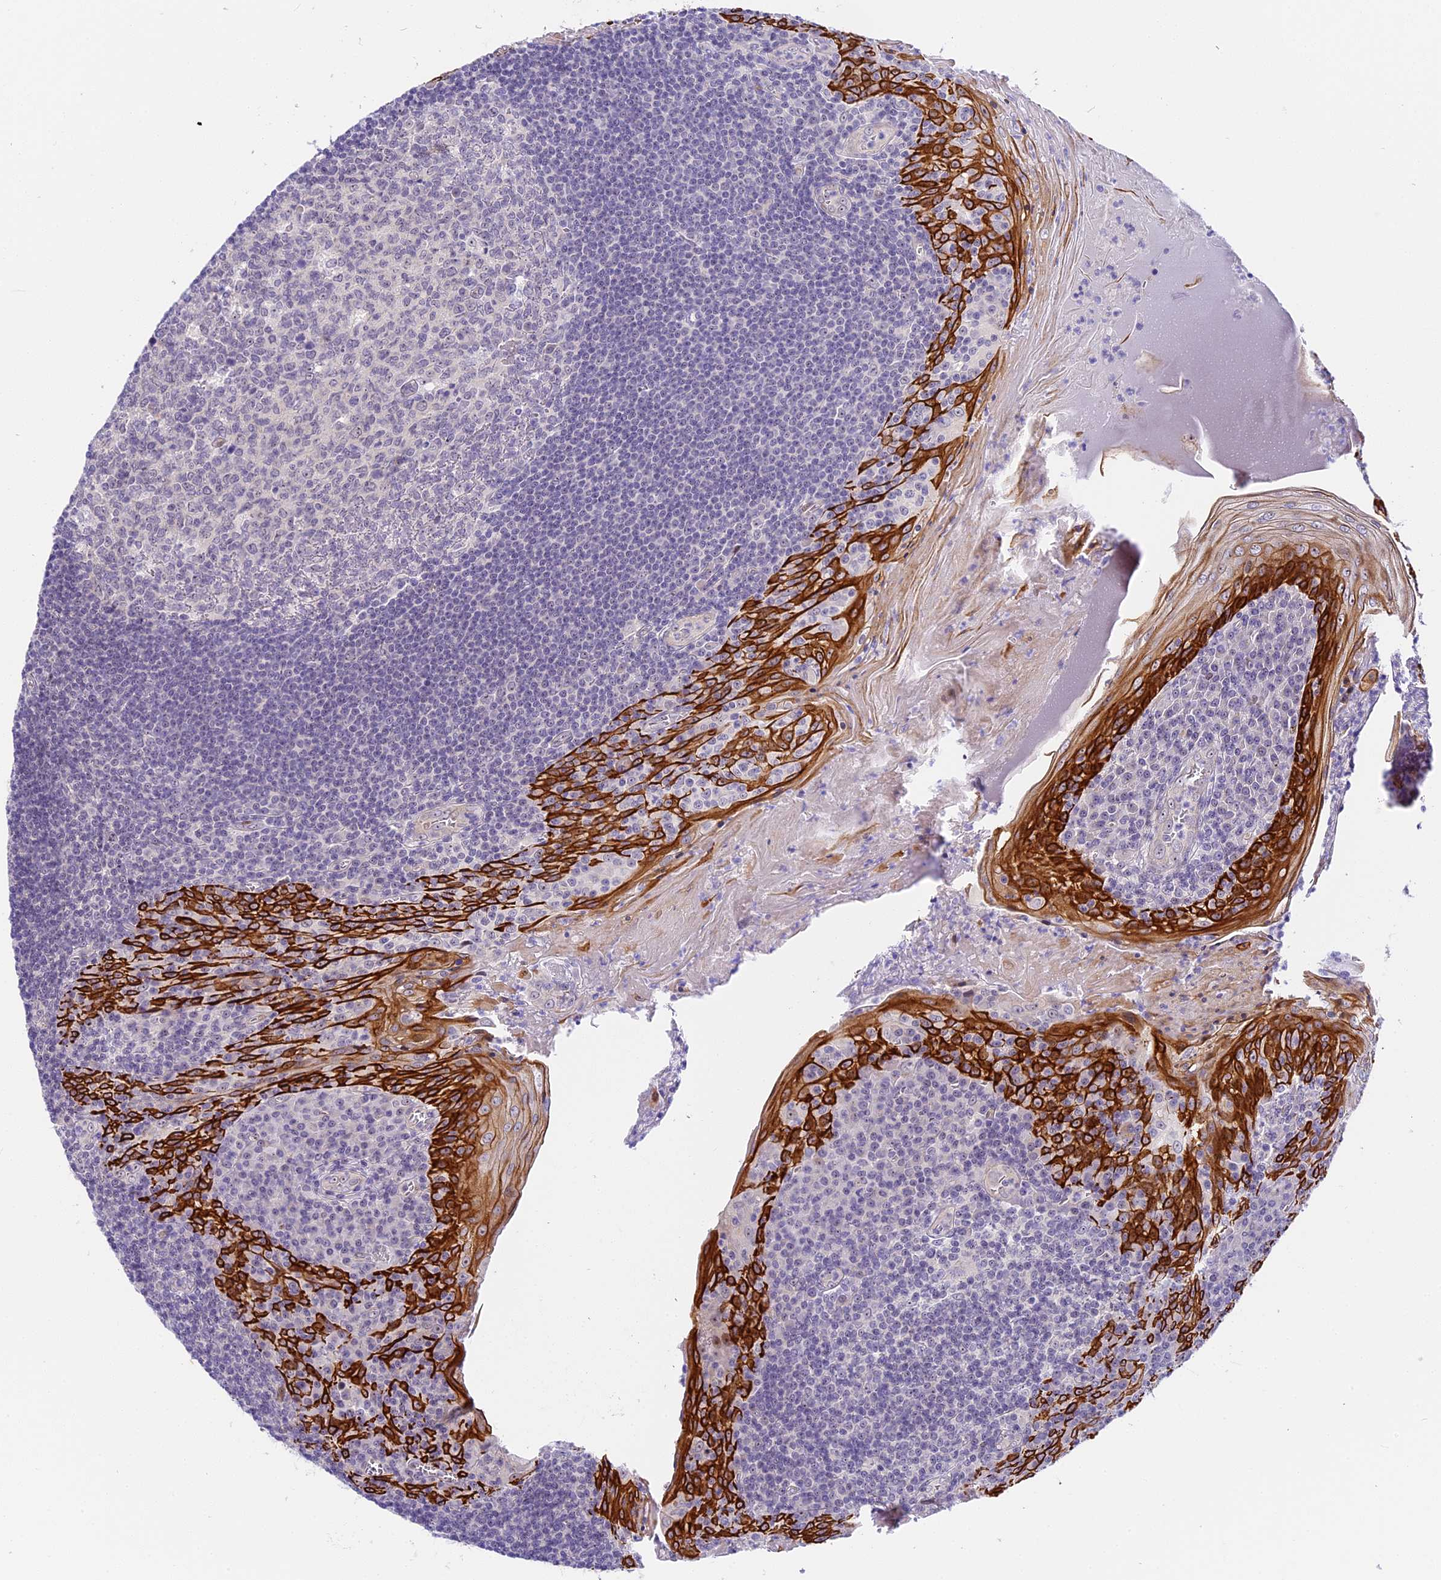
{"staining": {"intensity": "negative", "quantity": "none", "location": "none"}, "tissue": "tonsil", "cell_type": "Germinal center cells", "image_type": "normal", "snomed": [{"axis": "morphology", "description": "Normal tissue, NOS"}, {"axis": "topography", "description": "Tonsil"}], "caption": "IHC histopathology image of normal tonsil: tonsil stained with DAB (3,3'-diaminobenzidine) displays no significant protein positivity in germinal center cells.", "gene": "MIDN", "patient": {"sex": "male", "age": 27}}